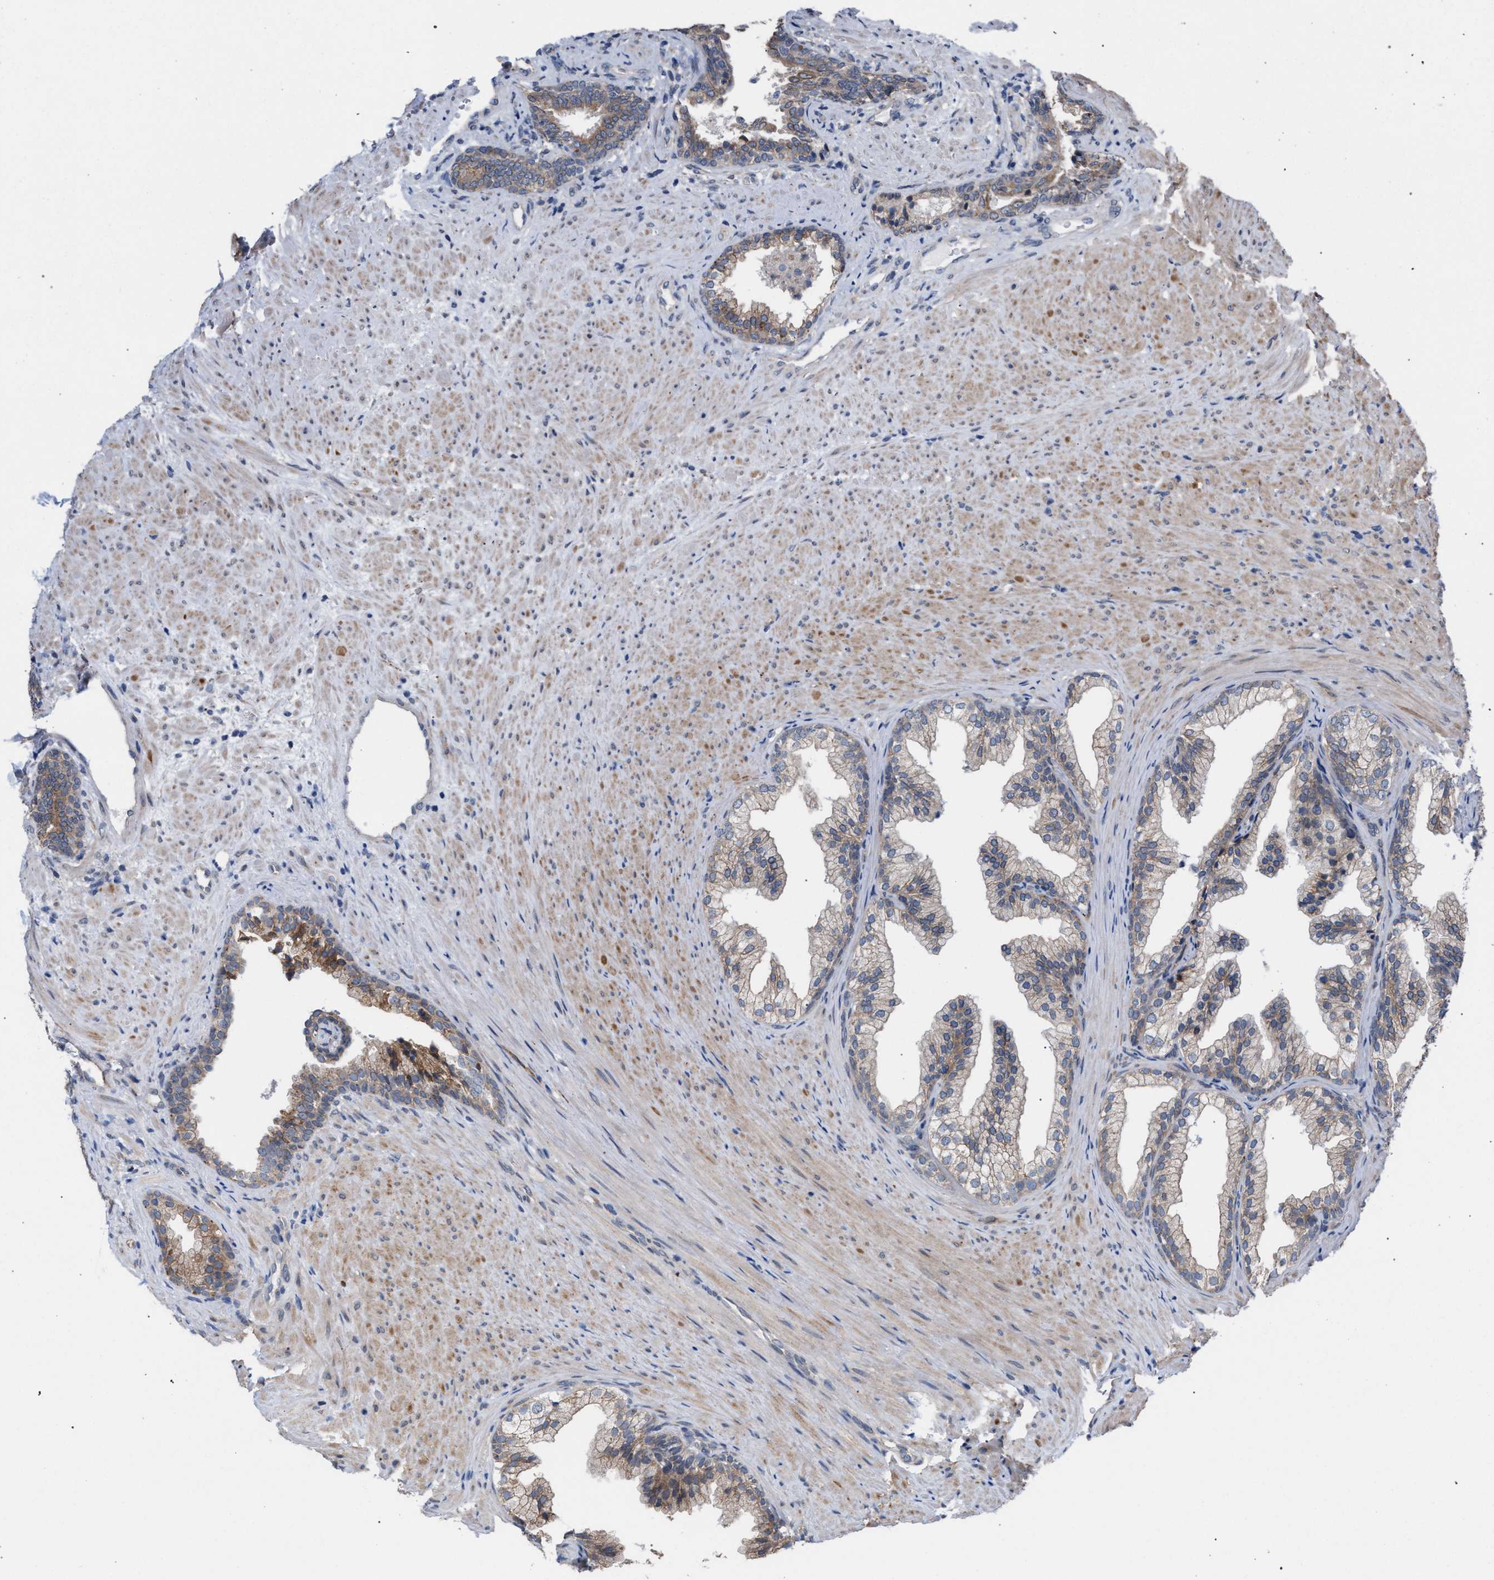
{"staining": {"intensity": "weak", "quantity": ">75%", "location": "cytoplasmic/membranous"}, "tissue": "prostate", "cell_type": "Glandular cells", "image_type": "normal", "snomed": [{"axis": "morphology", "description": "Normal tissue, NOS"}, {"axis": "topography", "description": "Prostate"}], "caption": "A histopathology image of prostate stained for a protein reveals weak cytoplasmic/membranous brown staining in glandular cells.", "gene": "ARPC5L", "patient": {"sex": "male", "age": 76}}